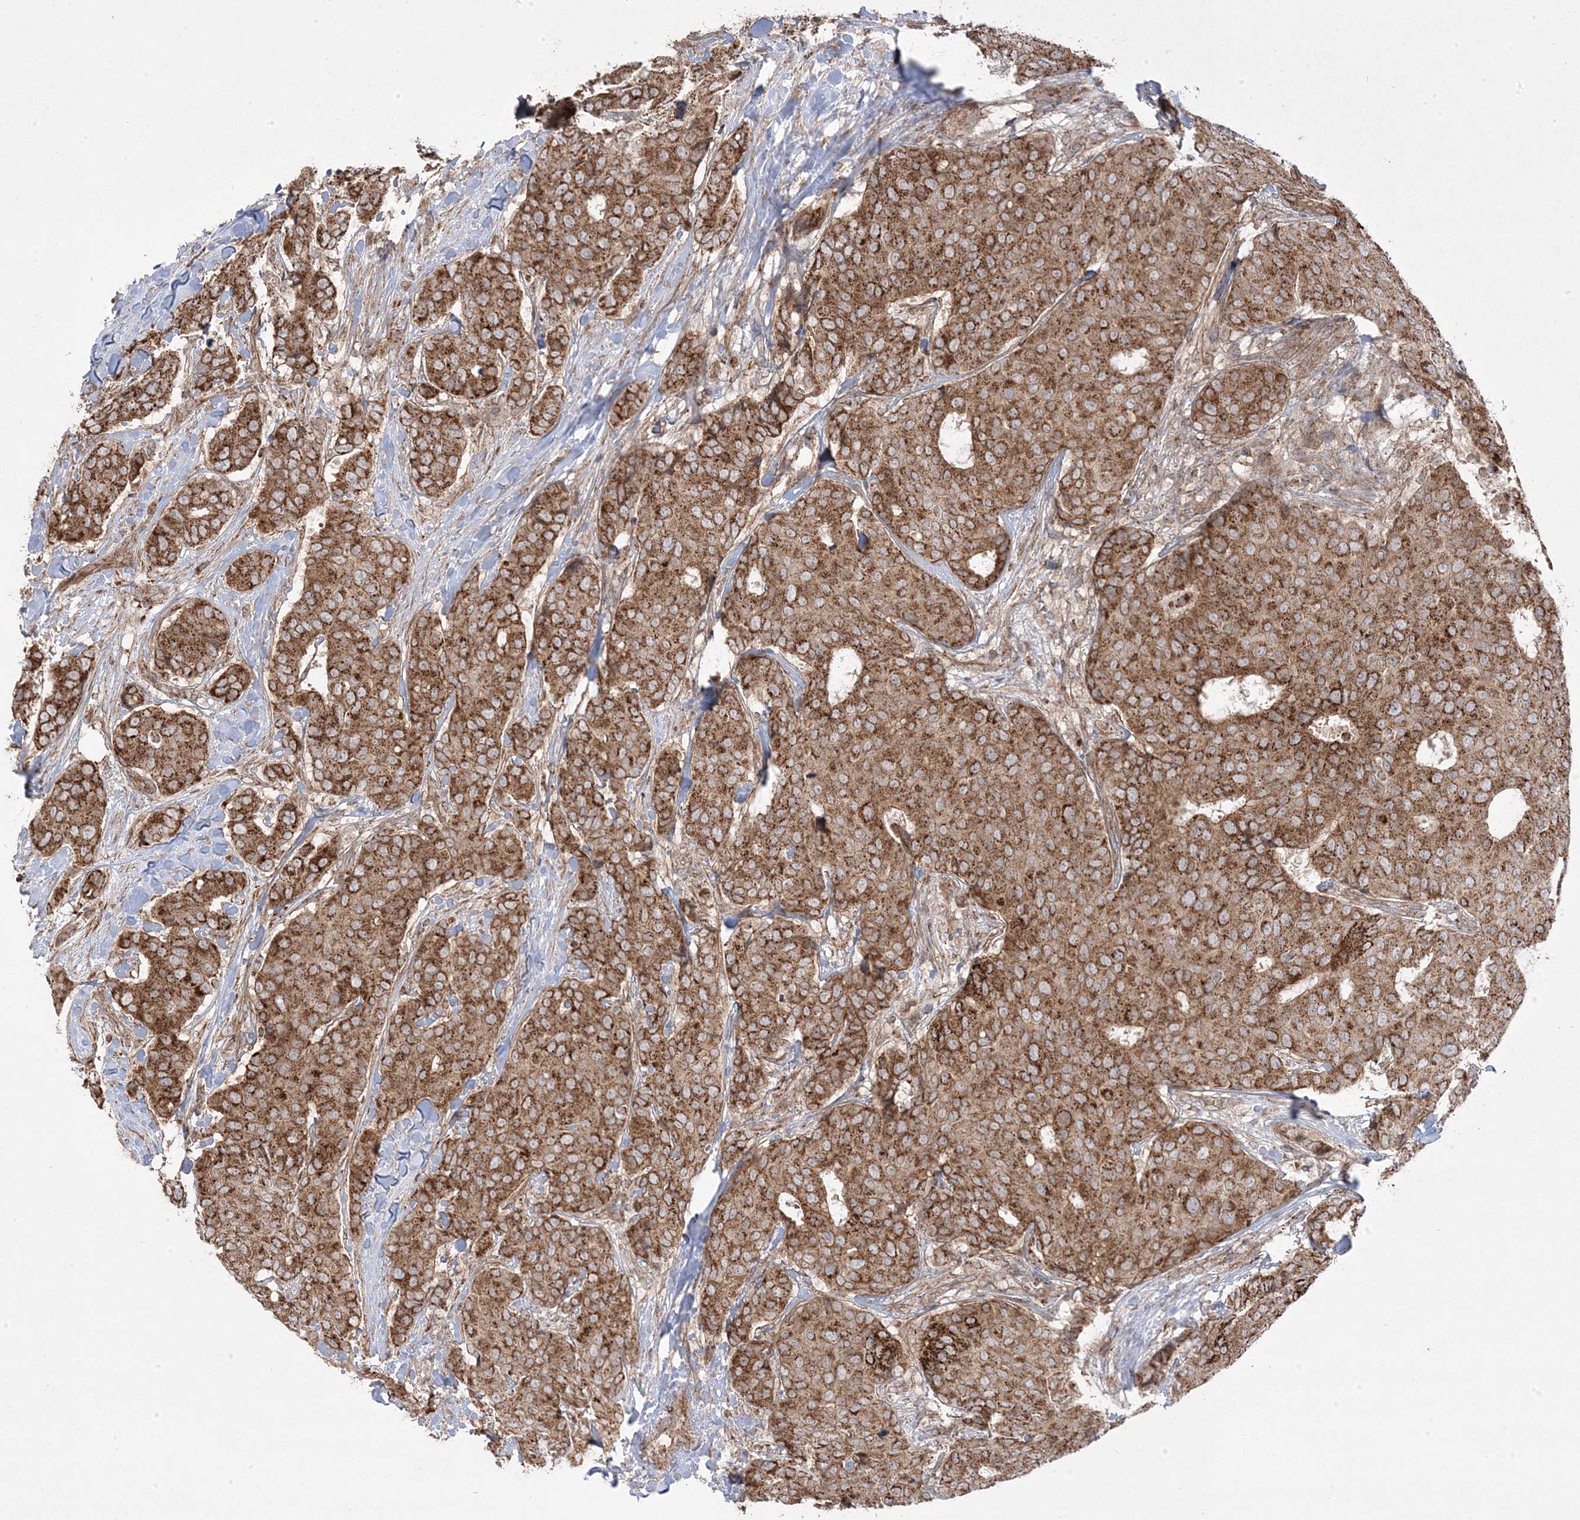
{"staining": {"intensity": "strong", "quantity": ">75%", "location": "cytoplasmic/membranous"}, "tissue": "breast cancer", "cell_type": "Tumor cells", "image_type": "cancer", "snomed": [{"axis": "morphology", "description": "Duct carcinoma"}, {"axis": "topography", "description": "Breast"}], "caption": "This is a photomicrograph of IHC staining of infiltrating ductal carcinoma (breast), which shows strong expression in the cytoplasmic/membranous of tumor cells.", "gene": "CLUAP1", "patient": {"sex": "female", "age": 75}}